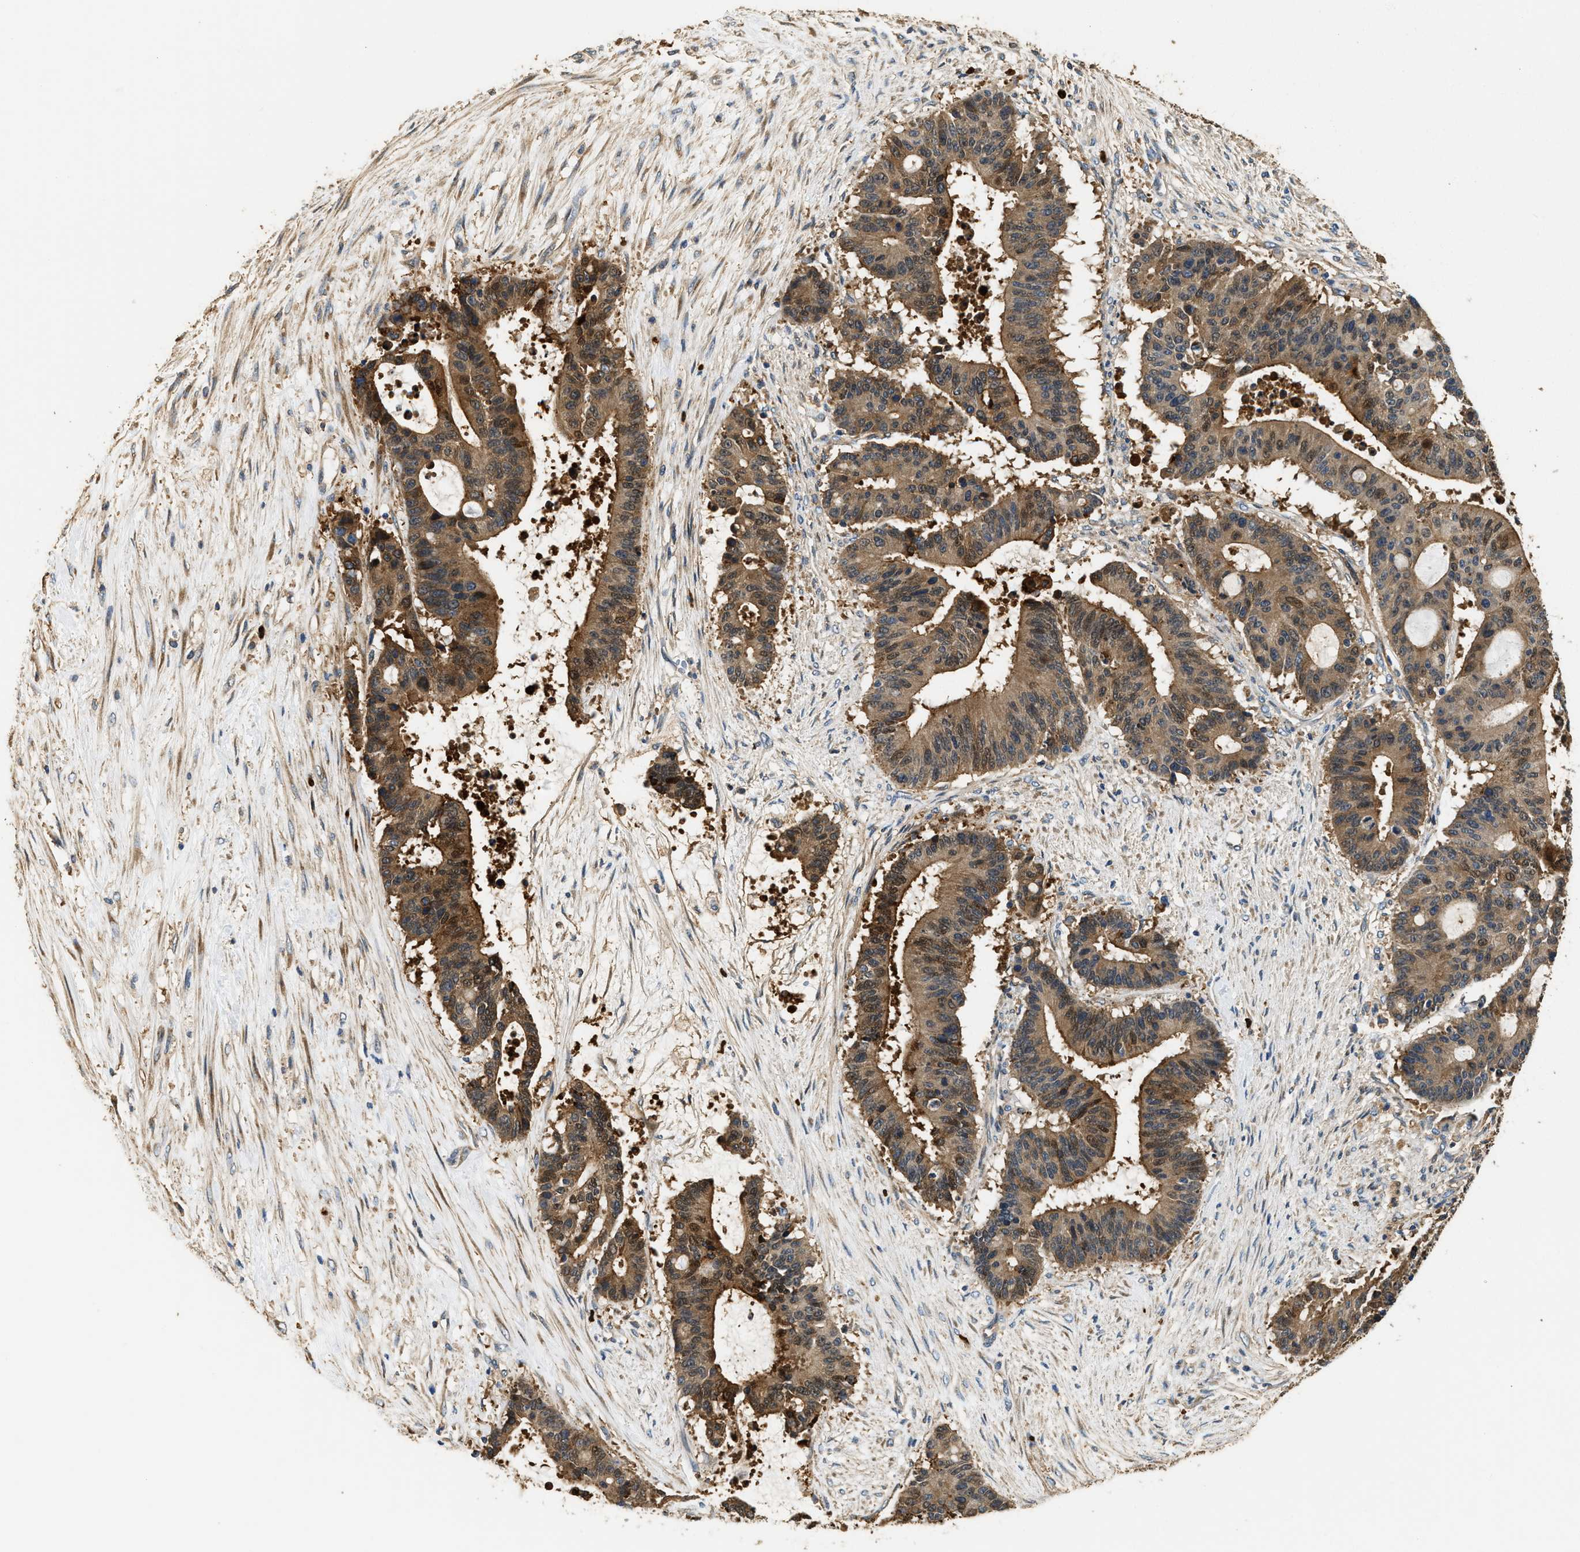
{"staining": {"intensity": "moderate", "quantity": ">75%", "location": "cytoplasmic/membranous,nuclear"}, "tissue": "liver cancer", "cell_type": "Tumor cells", "image_type": "cancer", "snomed": [{"axis": "morphology", "description": "Cholangiocarcinoma"}, {"axis": "topography", "description": "Liver"}], "caption": "Liver cancer was stained to show a protein in brown. There is medium levels of moderate cytoplasmic/membranous and nuclear expression in approximately >75% of tumor cells. The protein of interest is shown in brown color, while the nuclei are stained blue.", "gene": "ANXA3", "patient": {"sex": "female", "age": 73}}